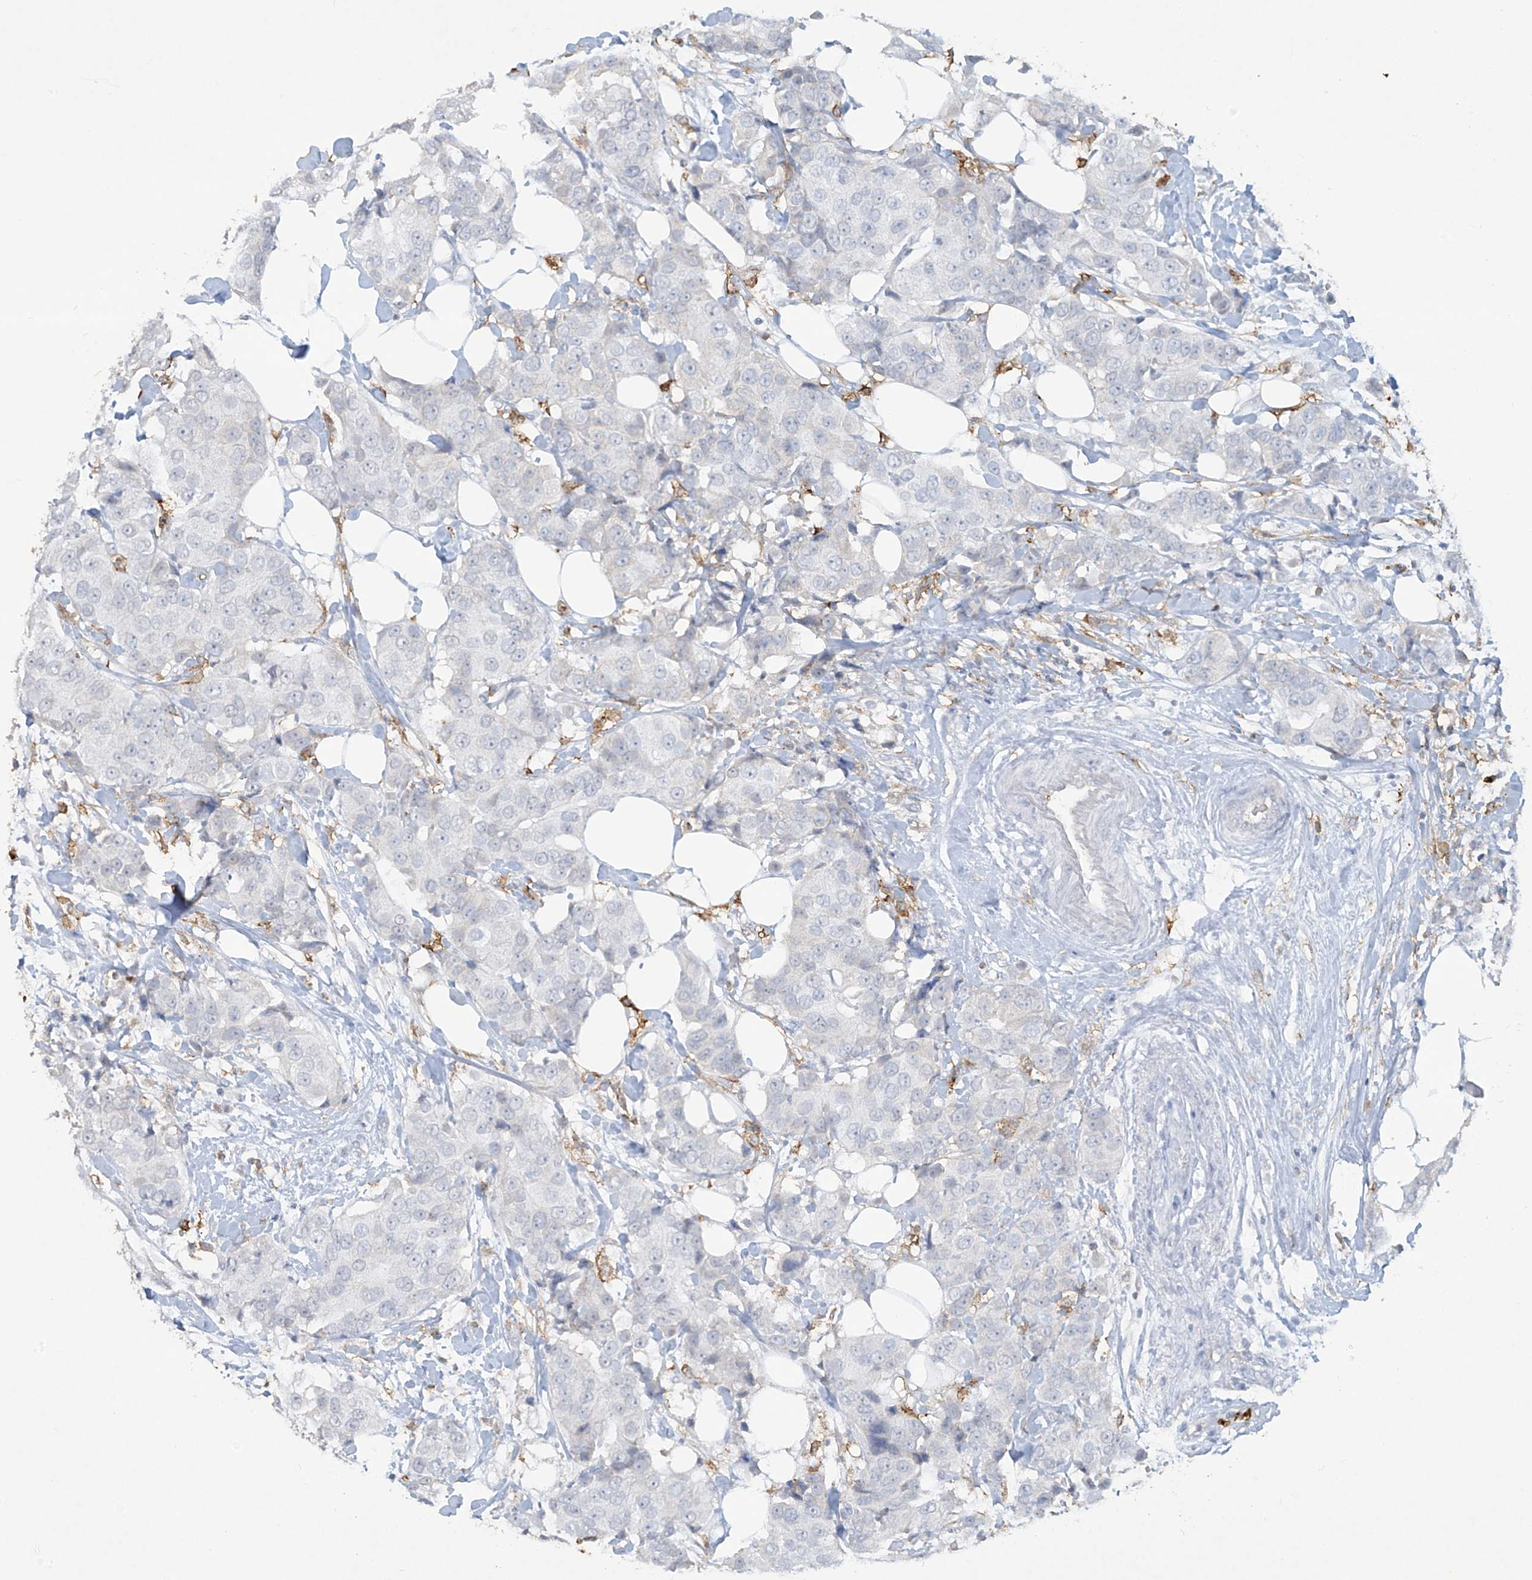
{"staining": {"intensity": "negative", "quantity": "none", "location": "none"}, "tissue": "breast cancer", "cell_type": "Tumor cells", "image_type": "cancer", "snomed": [{"axis": "morphology", "description": "Normal tissue, NOS"}, {"axis": "morphology", "description": "Duct carcinoma"}, {"axis": "topography", "description": "Breast"}], "caption": "IHC micrograph of breast cancer (intraductal carcinoma) stained for a protein (brown), which exhibits no staining in tumor cells.", "gene": "FCGR3A", "patient": {"sex": "female", "age": 39}}